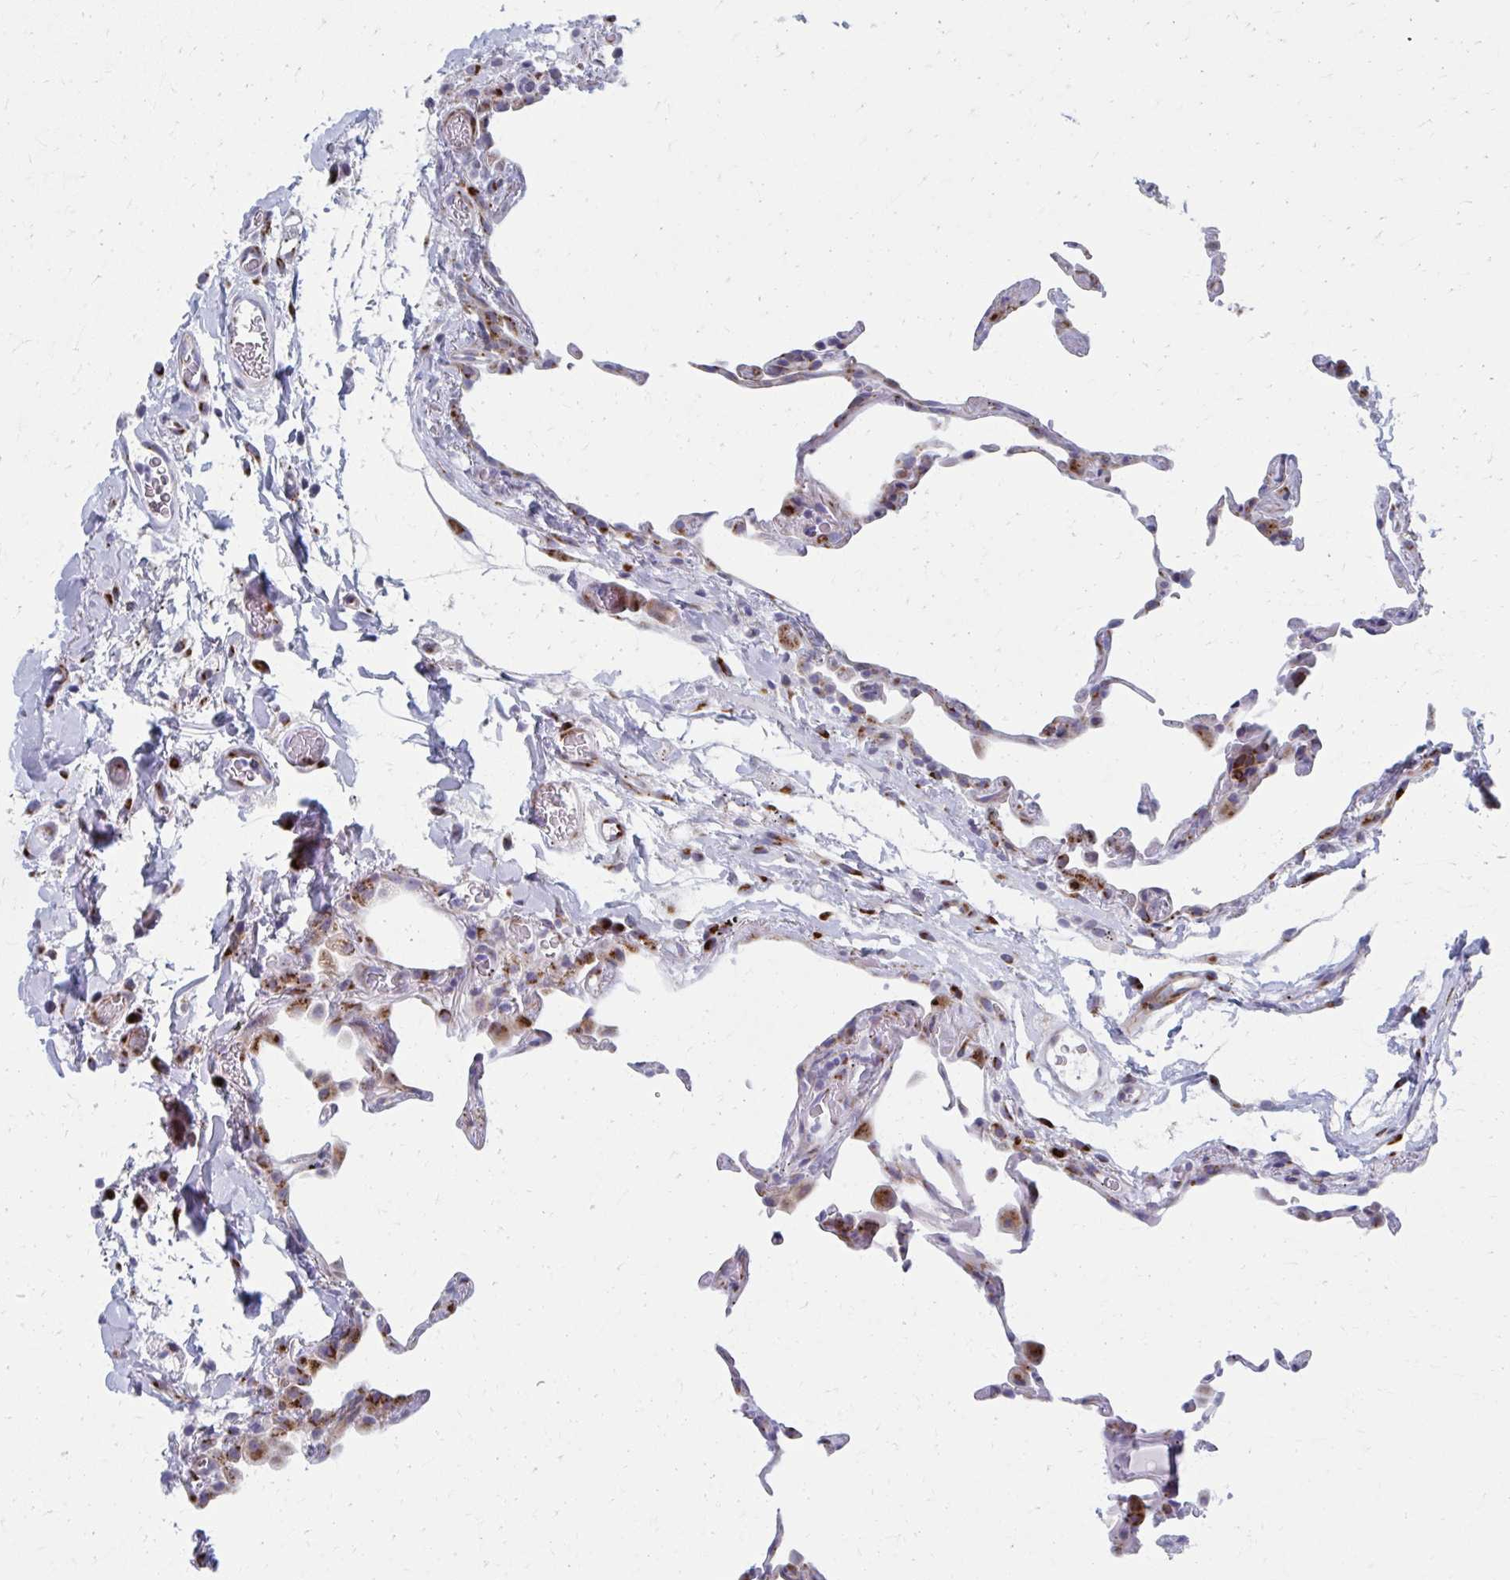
{"staining": {"intensity": "negative", "quantity": "none", "location": "none"}, "tissue": "lung", "cell_type": "Alveolar cells", "image_type": "normal", "snomed": [{"axis": "morphology", "description": "Normal tissue, NOS"}, {"axis": "topography", "description": "Lung"}], "caption": "Micrograph shows no significant protein staining in alveolar cells of unremarkable lung.", "gene": "OLFM2", "patient": {"sex": "female", "age": 57}}